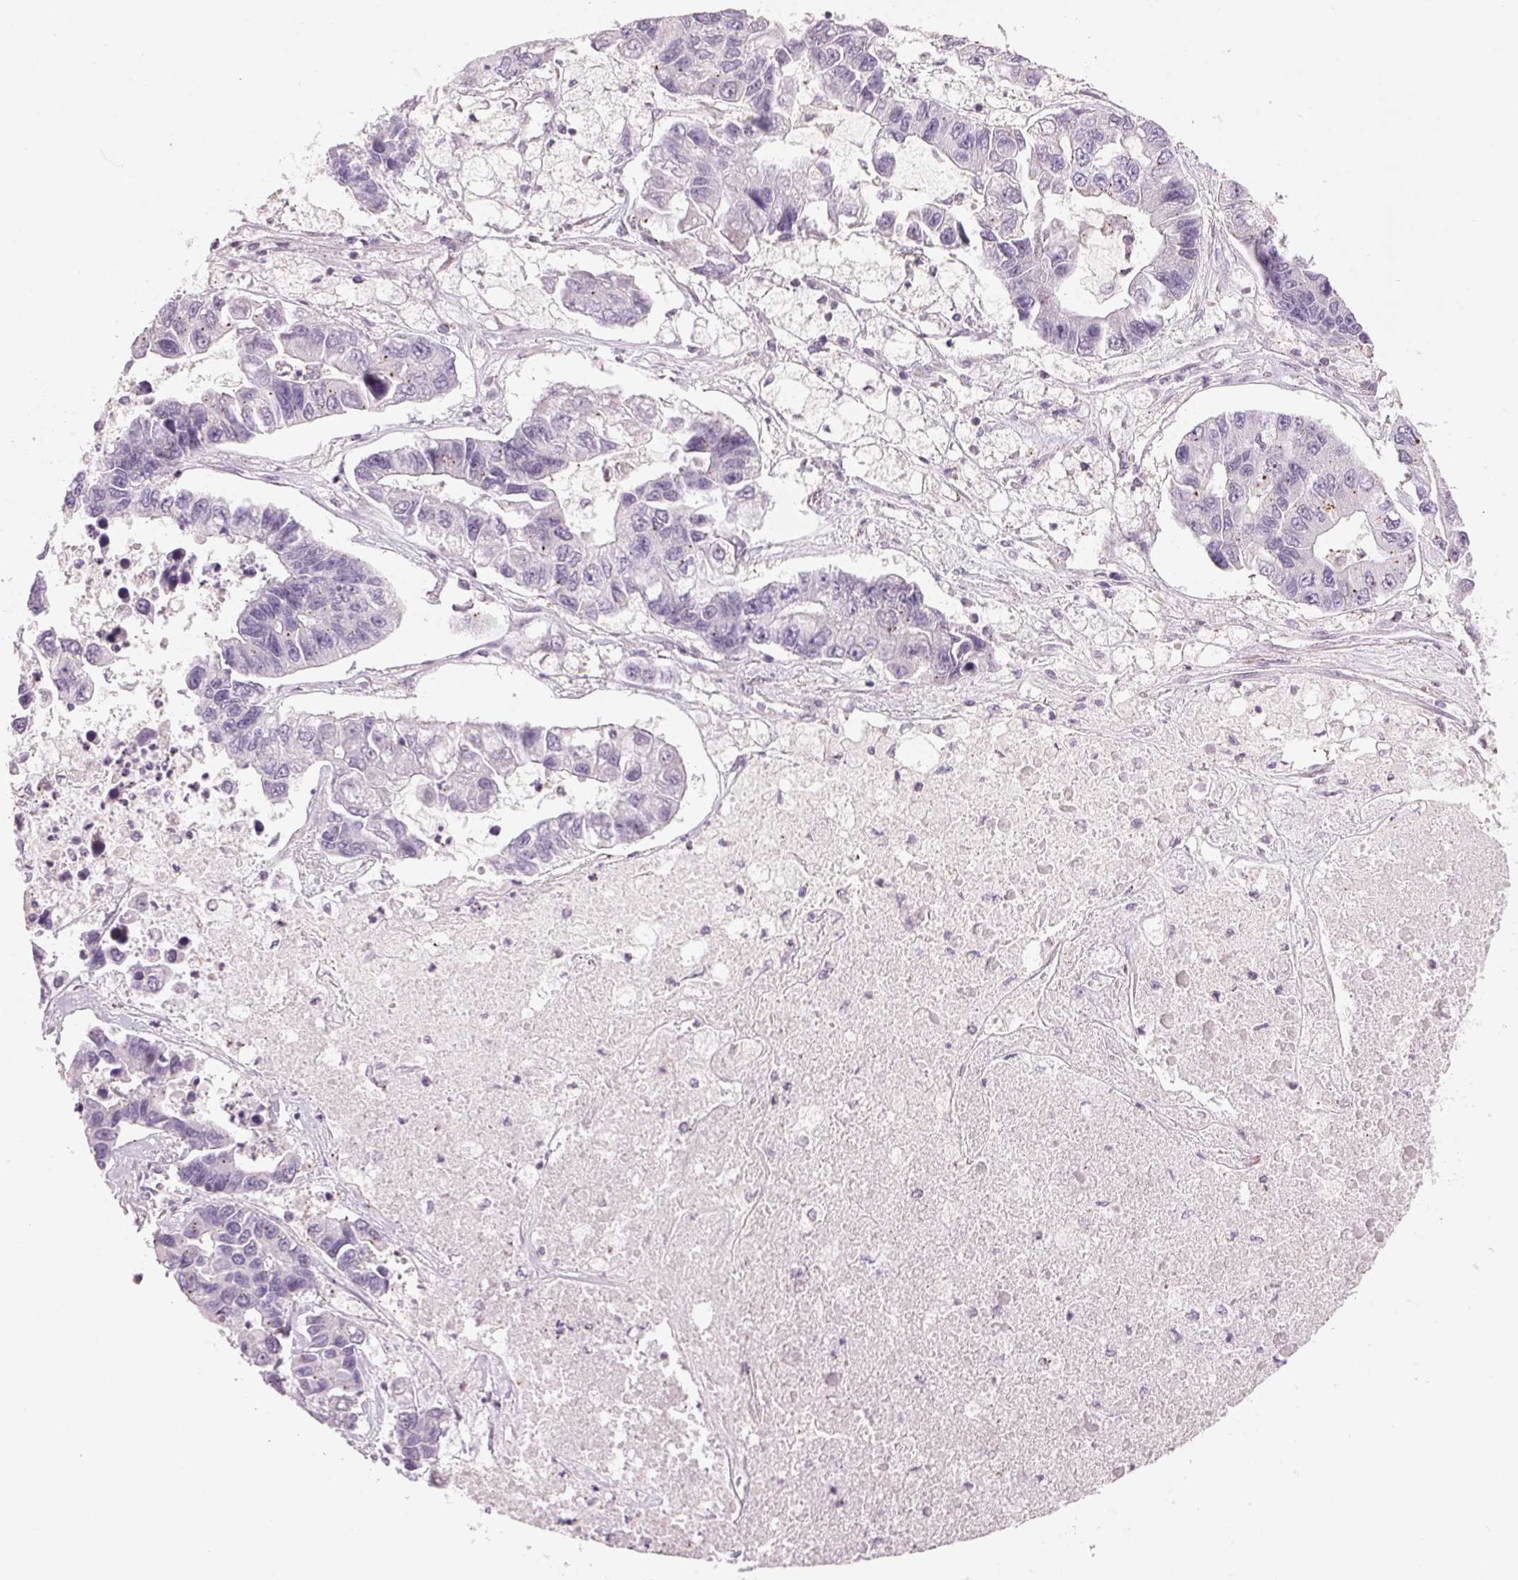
{"staining": {"intensity": "negative", "quantity": "none", "location": "none"}, "tissue": "lung cancer", "cell_type": "Tumor cells", "image_type": "cancer", "snomed": [{"axis": "morphology", "description": "Adenocarcinoma, NOS"}, {"axis": "topography", "description": "Bronchus"}, {"axis": "topography", "description": "Lung"}], "caption": "DAB (3,3'-diaminobenzidine) immunohistochemical staining of human lung cancer demonstrates no significant expression in tumor cells.", "gene": "HOXB13", "patient": {"sex": "female", "age": 51}}